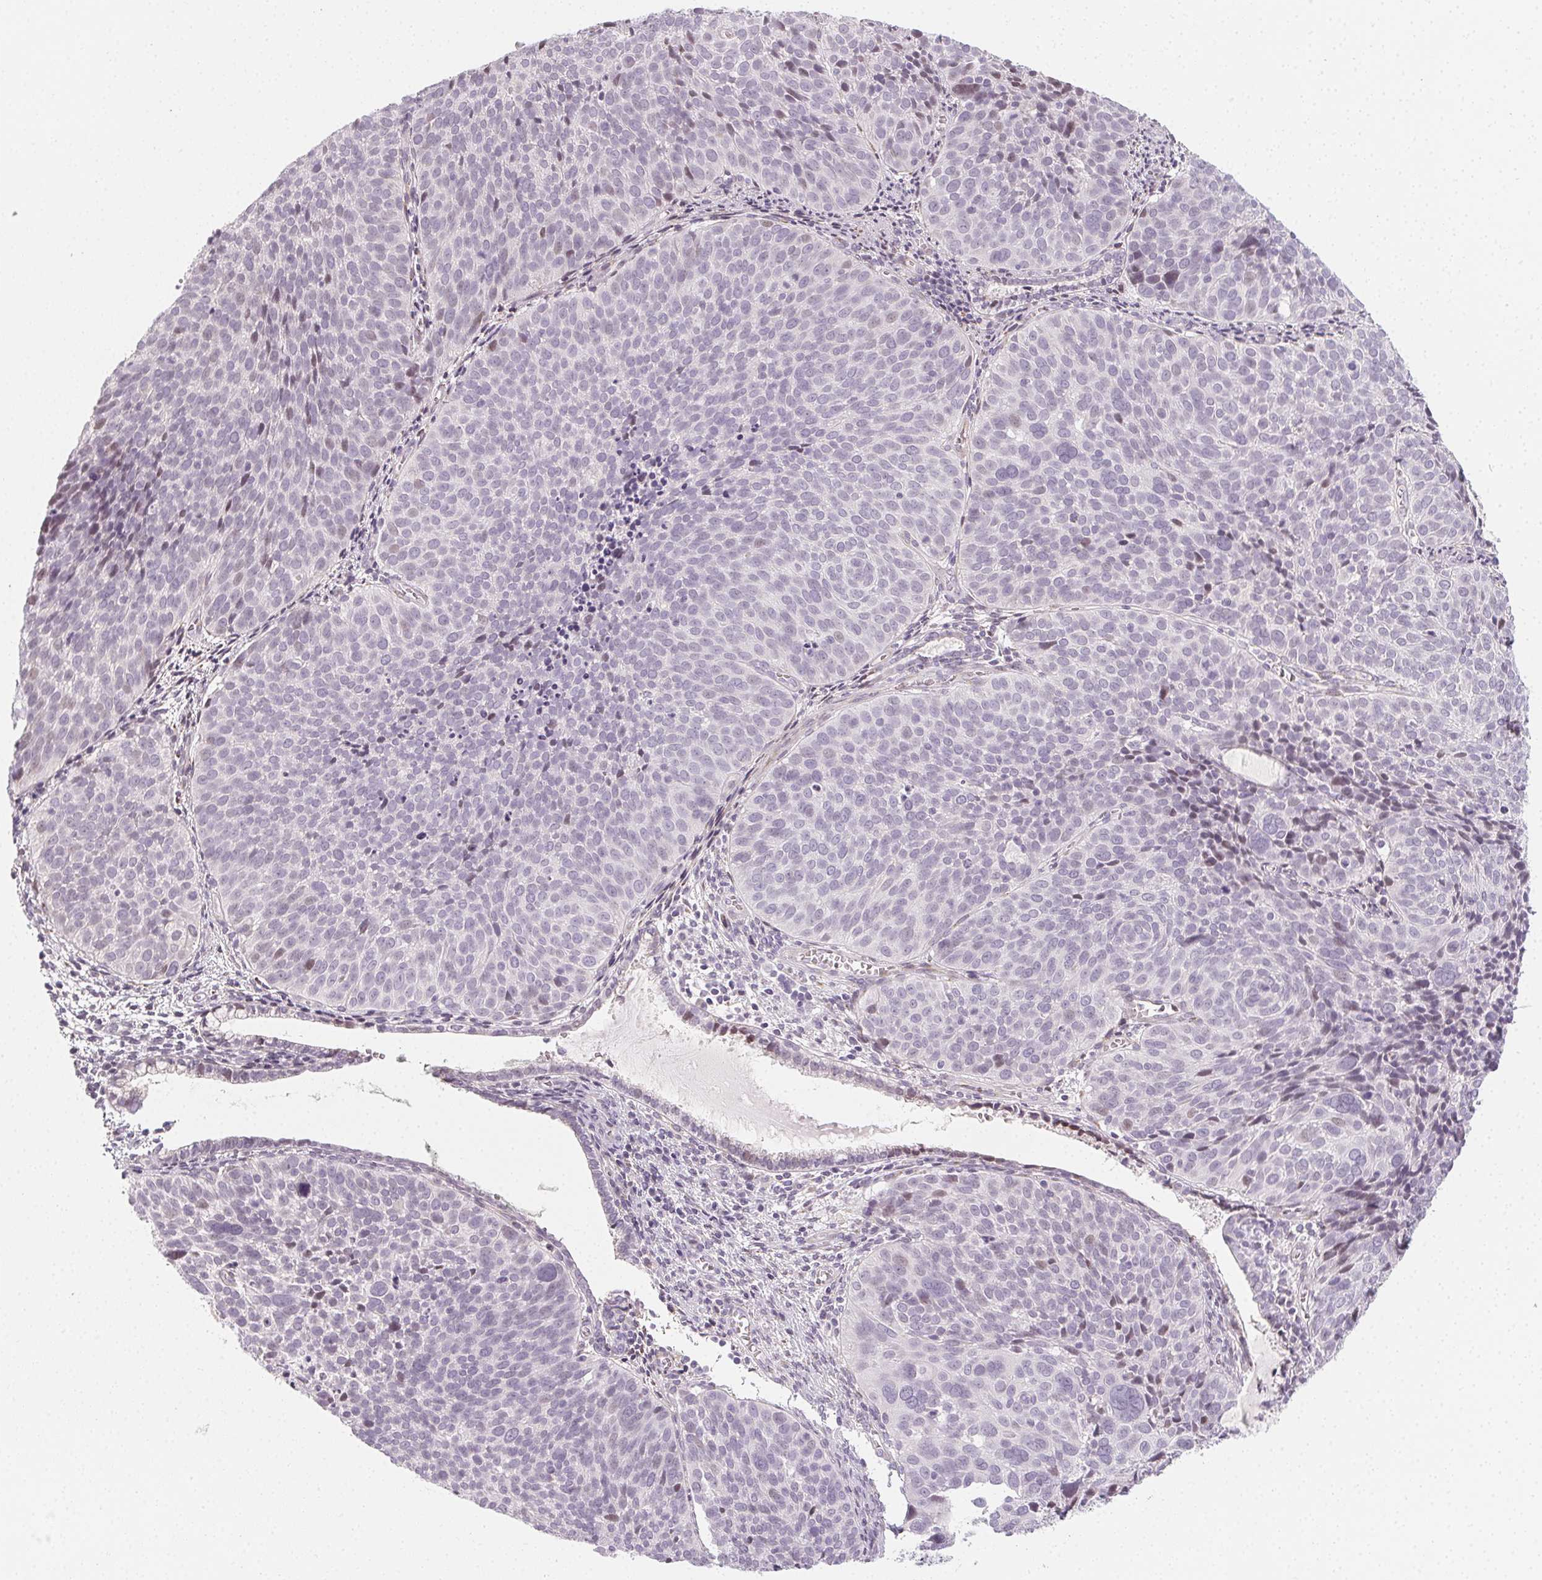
{"staining": {"intensity": "negative", "quantity": "none", "location": "none"}, "tissue": "cervical cancer", "cell_type": "Tumor cells", "image_type": "cancer", "snomed": [{"axis": "morphology", "description": "Squamous cell carcinoma, NOS"}, {"axis": "topography", "description": "Cervix"}], "caption": "A micrograph of human cervical squamous cell carcinoma is negative for staining in tumor cells.", "gene": "CCDC96", "patient": {"sex": "female", "age": 39}}